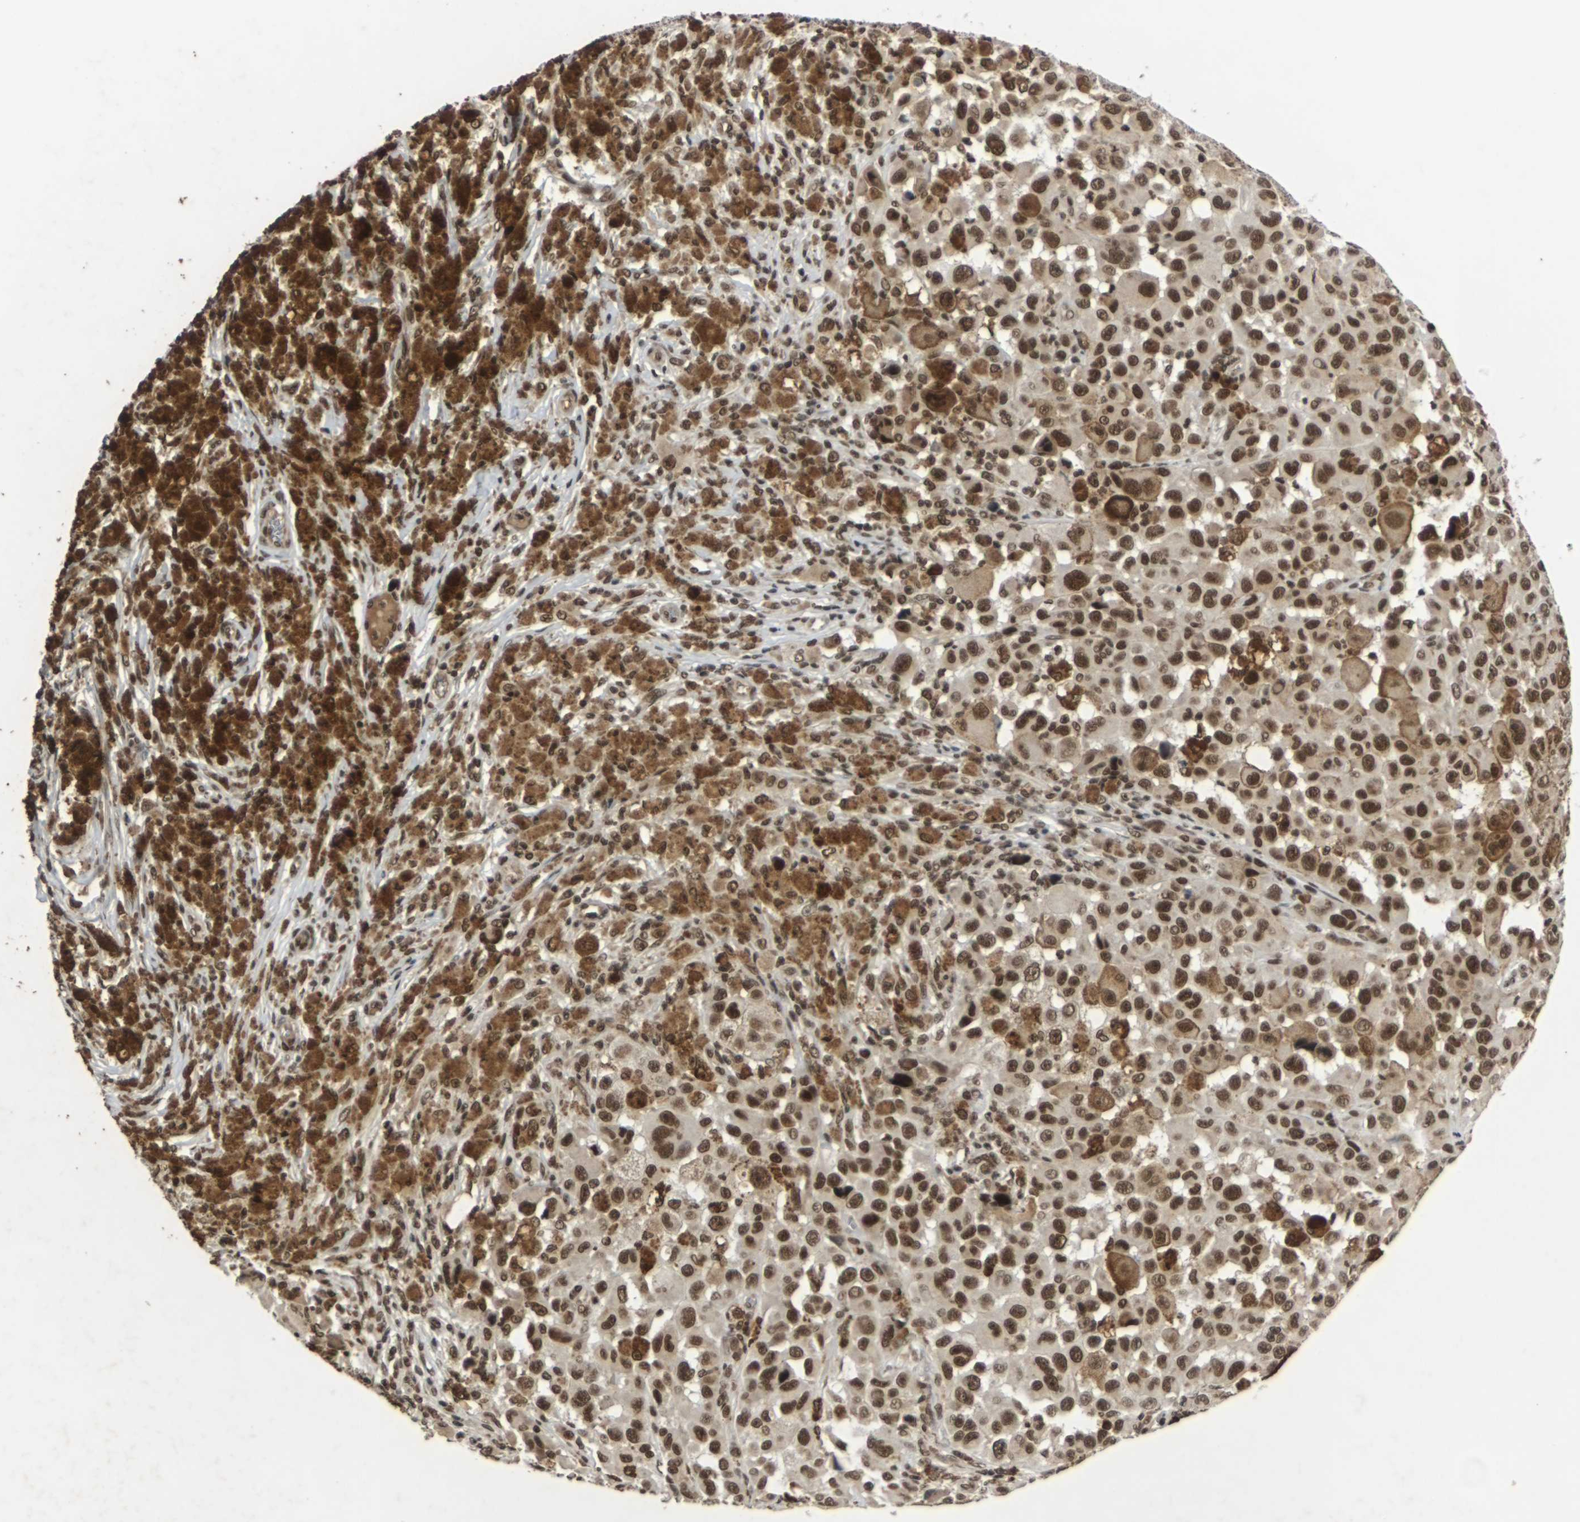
{"staining": {"intensity": "strong", "quantity": ">75%", "location": "nuclear"}, "tissue": "melanoma", "cell_type": "Tumor cells", "image_type": "cancer", "snomed": [{"axis": "morphology", "description": "Malignant melanoma, NOS"}, {"axis": "topography", "description": "Skin"}], "caption": "About >75% of tumor cells in human melanoma exhibit strong nuclear protein expression as visualized by brown immunohistochemical staining.", "gene": "NELFA", "patient": {"sex": "male", "age": 96}}